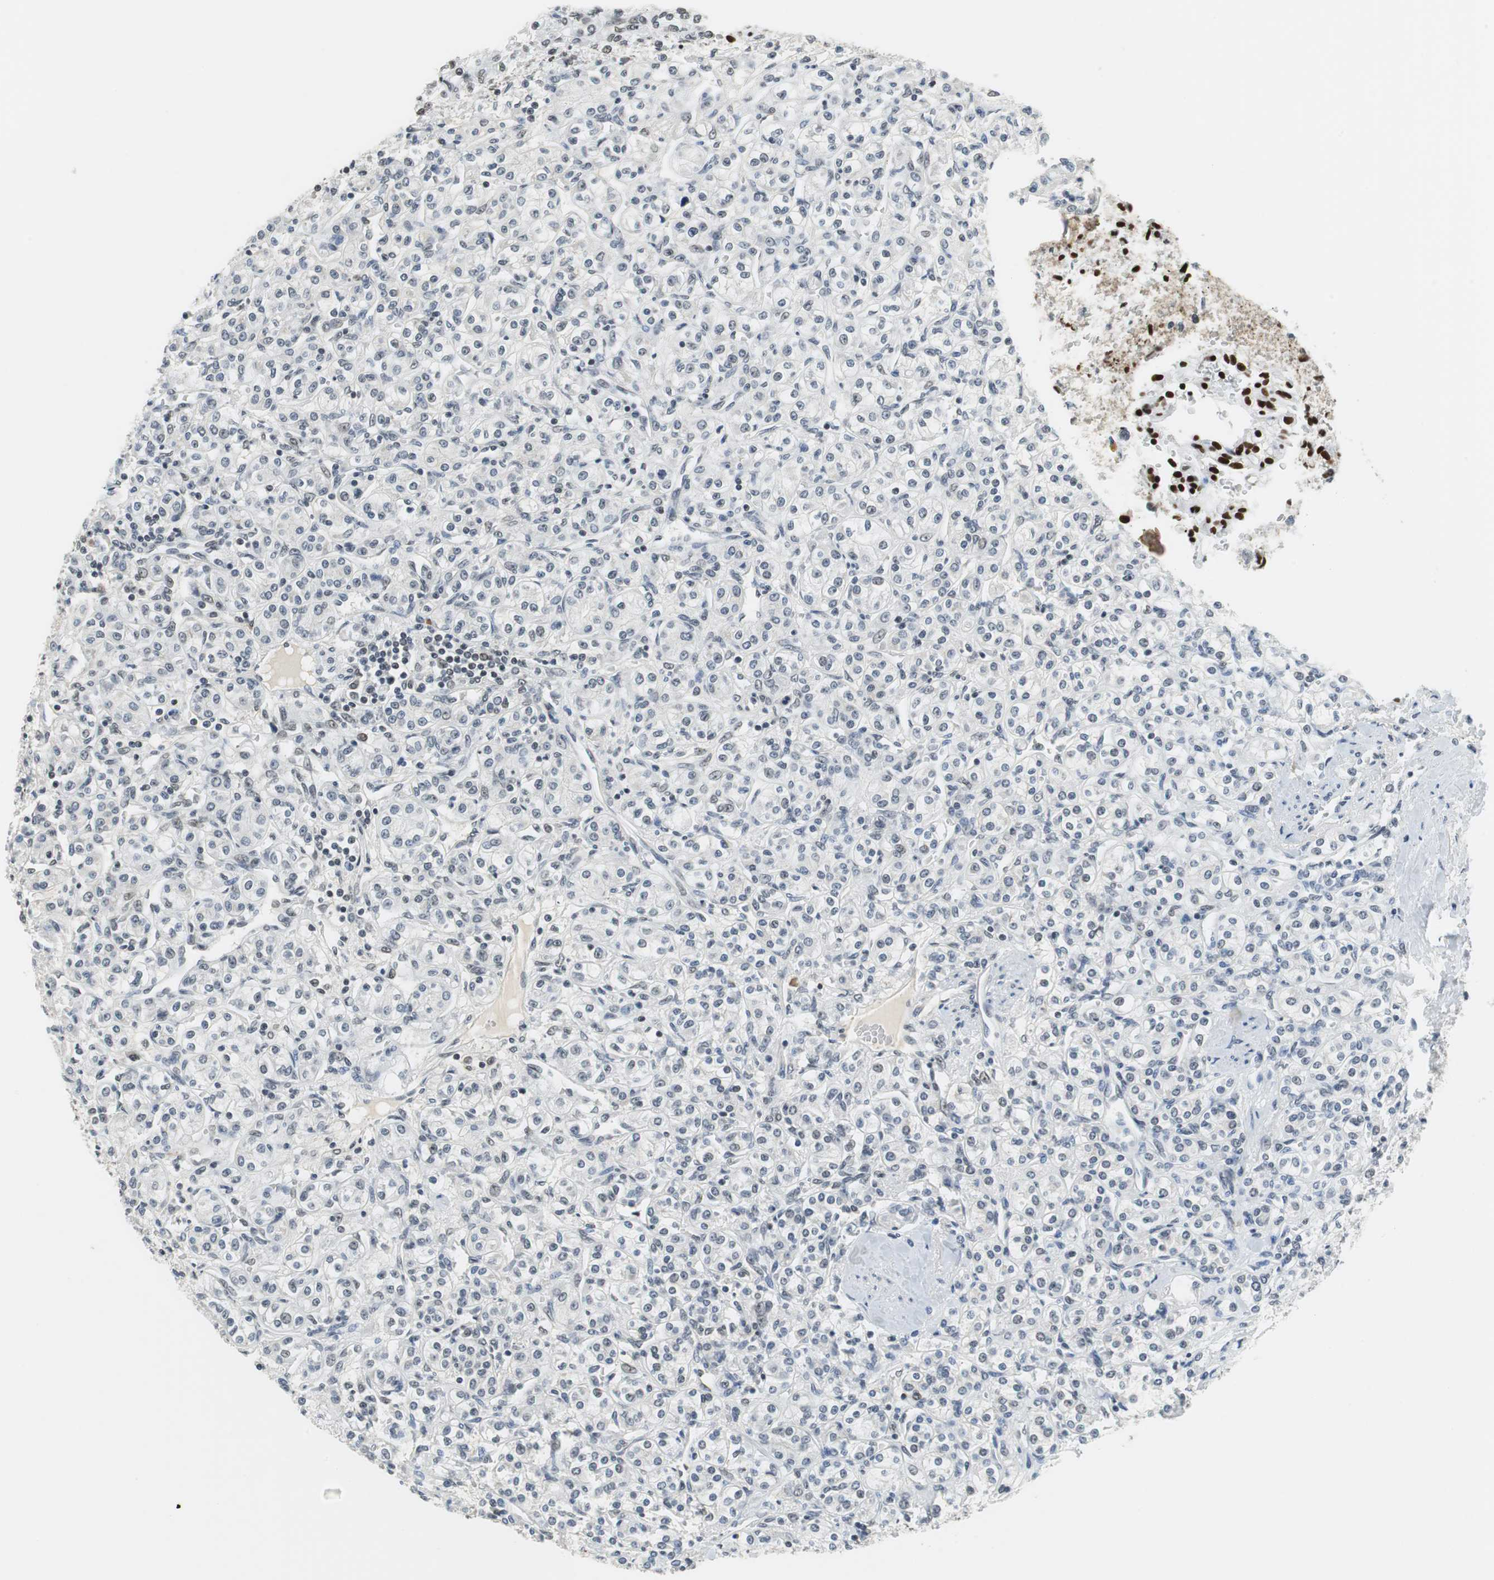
{"staining": {"intensity": "negative", "quantity": "none", "location": "none"}, "tissue": "renal cancer", "cell_type": "Tumor cells", "image_type": "cancer", "snomed": [{"axis": "morphology", "description": "Adenocarcinoma, NOS"}, {"axis": "topography", "description": "Kidney"}], "caption": "A micrograph of renal adenocarcinoma stained for a protein reveals no brown staining in tumor cells.", "gene": "PRKDC", "patient": {"sex": "male", "age": 77}}